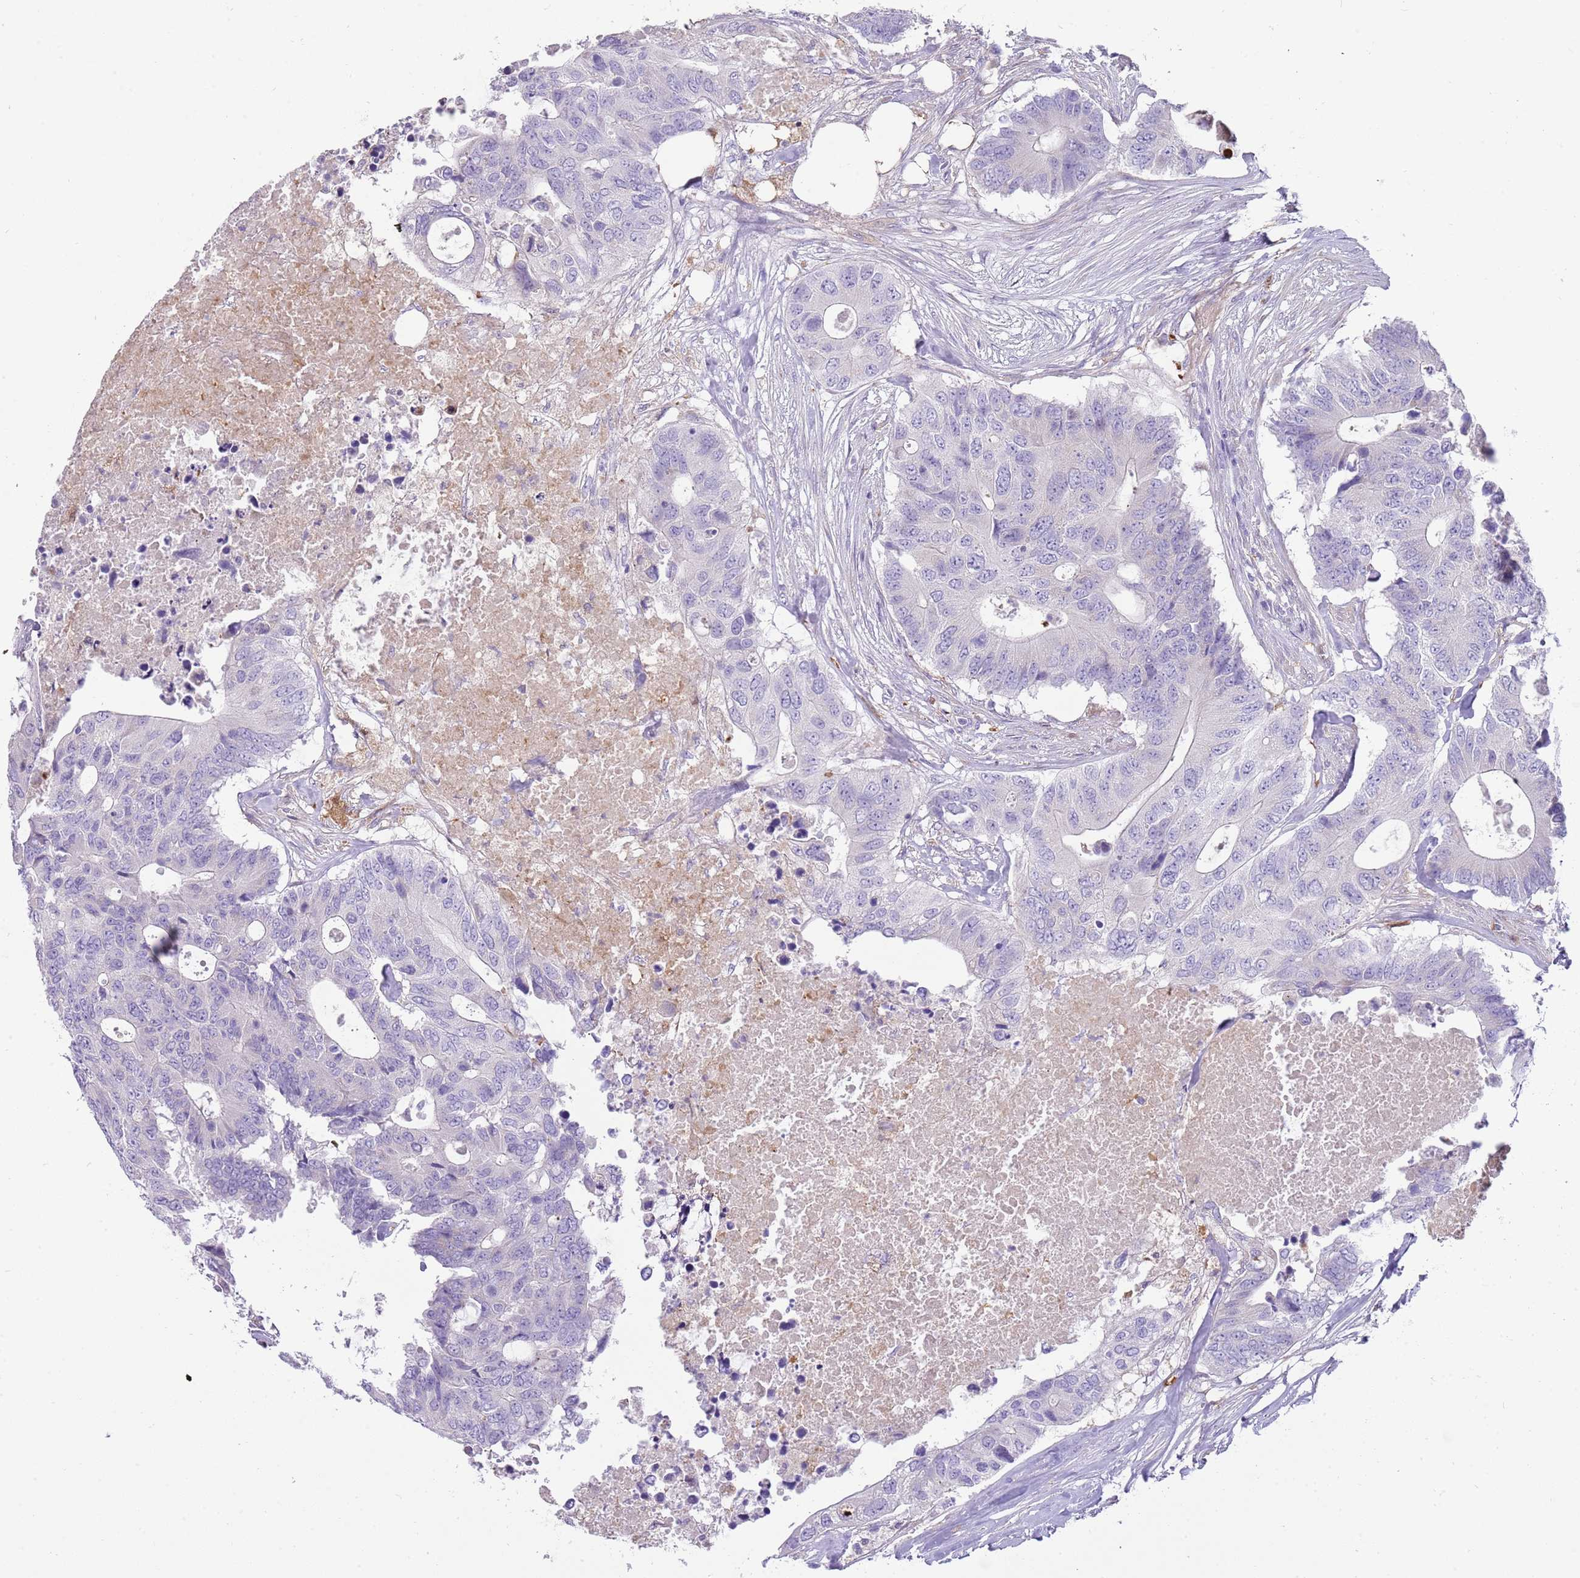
{"staining": {"intensity": "negative", "quantity": "none", "location": "none"}, "tissue": "colorectal cancer", "cell_type": "Tumor cells", "image_type": "cancer", "snomed": [{"axis": "morphology", "description": "Adenocarcinoma, NOS"}, {"axis": "topography", "description": "Colon"}], "caption": "Immunohistochemistry micrograph of human adenocarcinoma (colorectal) stained for a protein (brown), which shows no positivity in tumor cells.", "gene": "DIPK1C", "patient": {"sex": "male", "age": 71}}